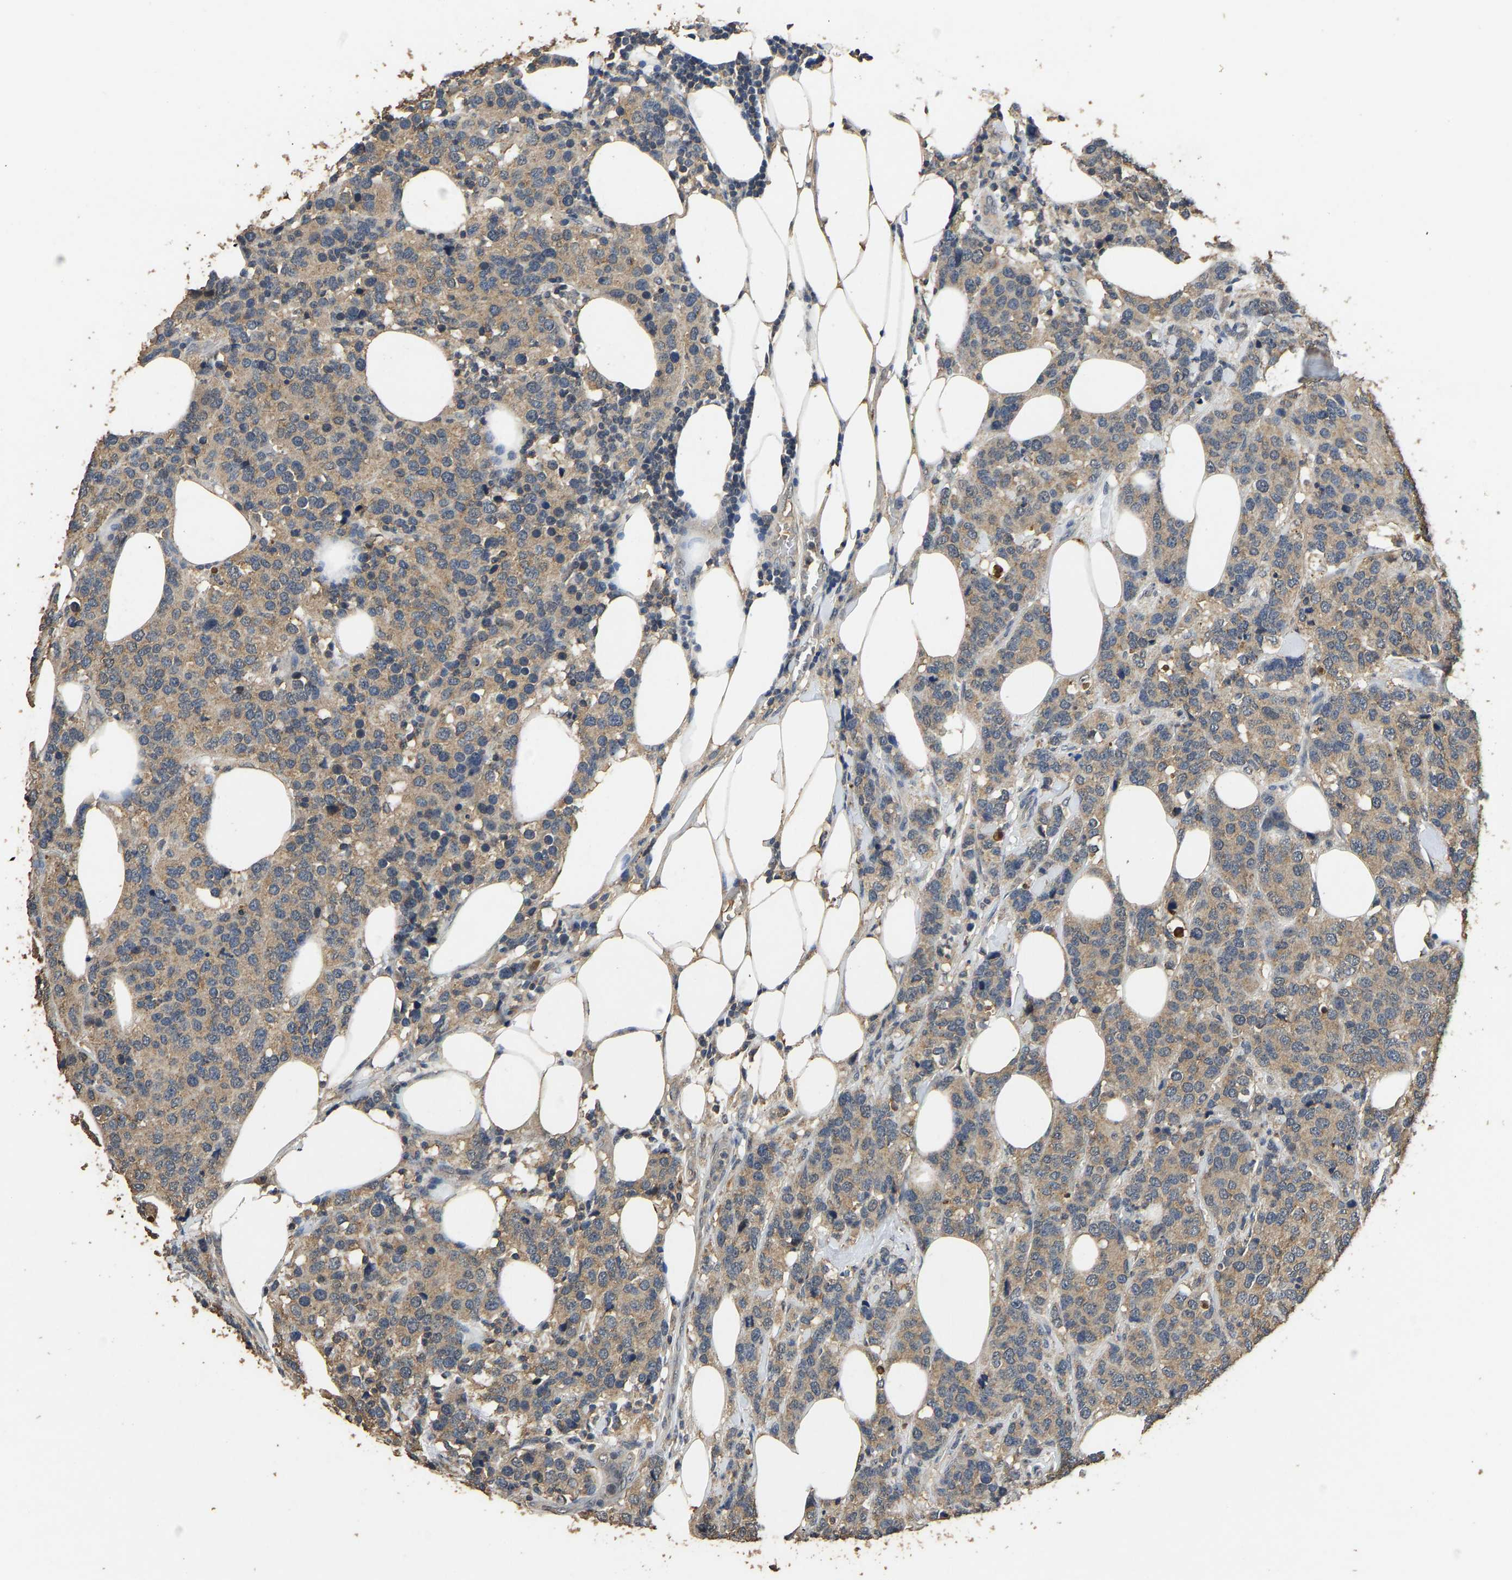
{"staining": {"intensity": "moderate", "quantity": ">75%", "location": "cytoplasmic/membranous"}, "tissue": "breast cancer", "cell_type": "Tumor cells", "image_type": "cancer", "snomed": [{"axis": "morphology", "description": "Lobular carcinoma"}, {"axis": "topography", "description": "Breast"}], "caption": "A brown stain labels moderate cytoplasmic/membranous expression of a protein in human breast cancer tumor cells.", "gene": "CIDEC", "patient": {"sex": "female", "age": 59}}